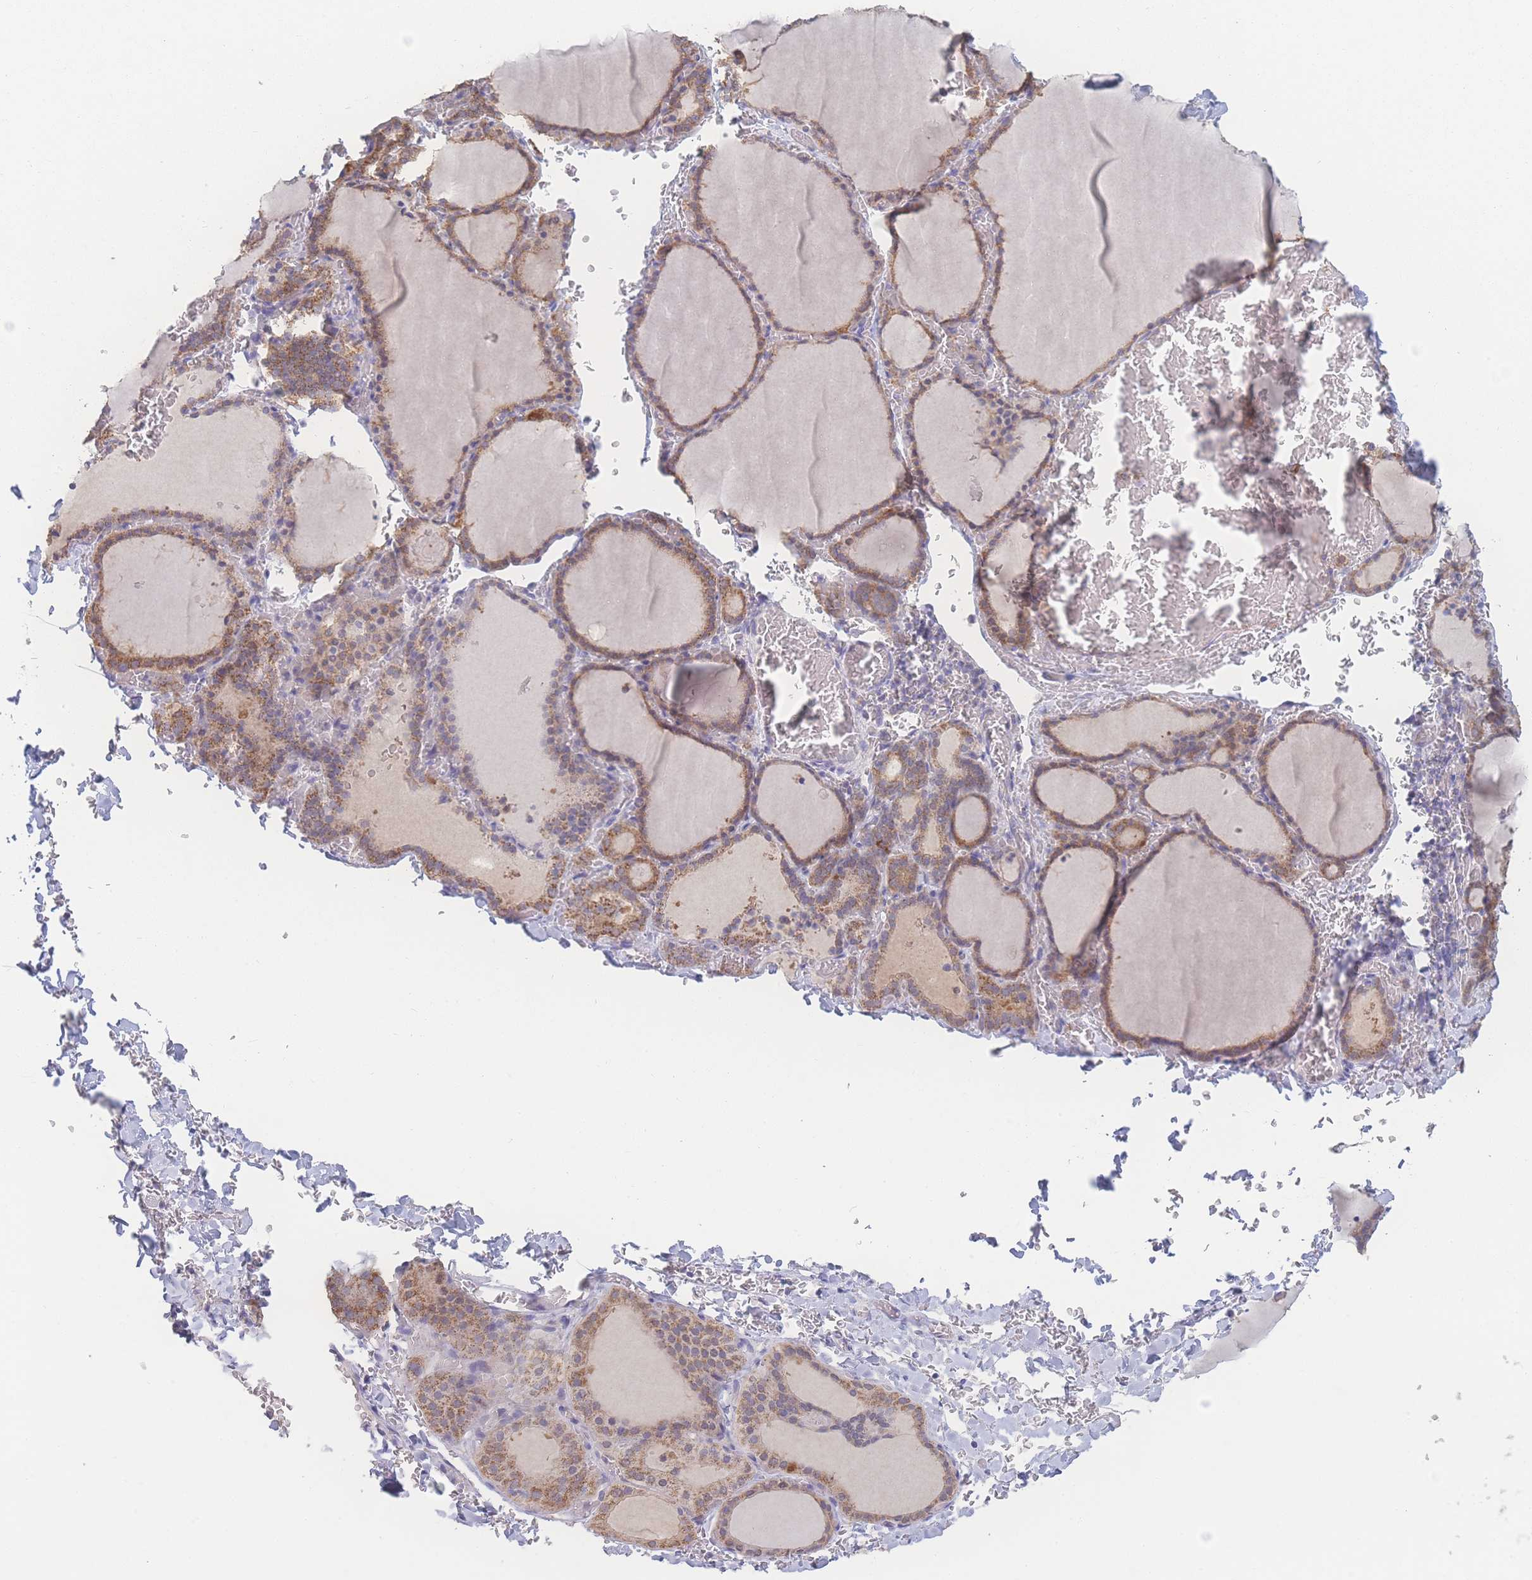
{"staining": {"intensity": "moderate", "quantity": ">75%", "location": "cytoplasmic/membranous"}, "tissue": "thyroid gland", "cell_type": "Glandular cells", "image_type": "normal", "snomed": [{"axis": "morphology", "description": "Normal tissue, NOS"}, {"axis": "topography", "description": "Thyroid gland"}], "caption": "This is an image of IHC staining of normal thyroid gland, which shows moderate expression in the cytoplasmic/membranous of glandular cells.", "gene": "GIPR", "patient": {"sex": "female", "age": 39}}